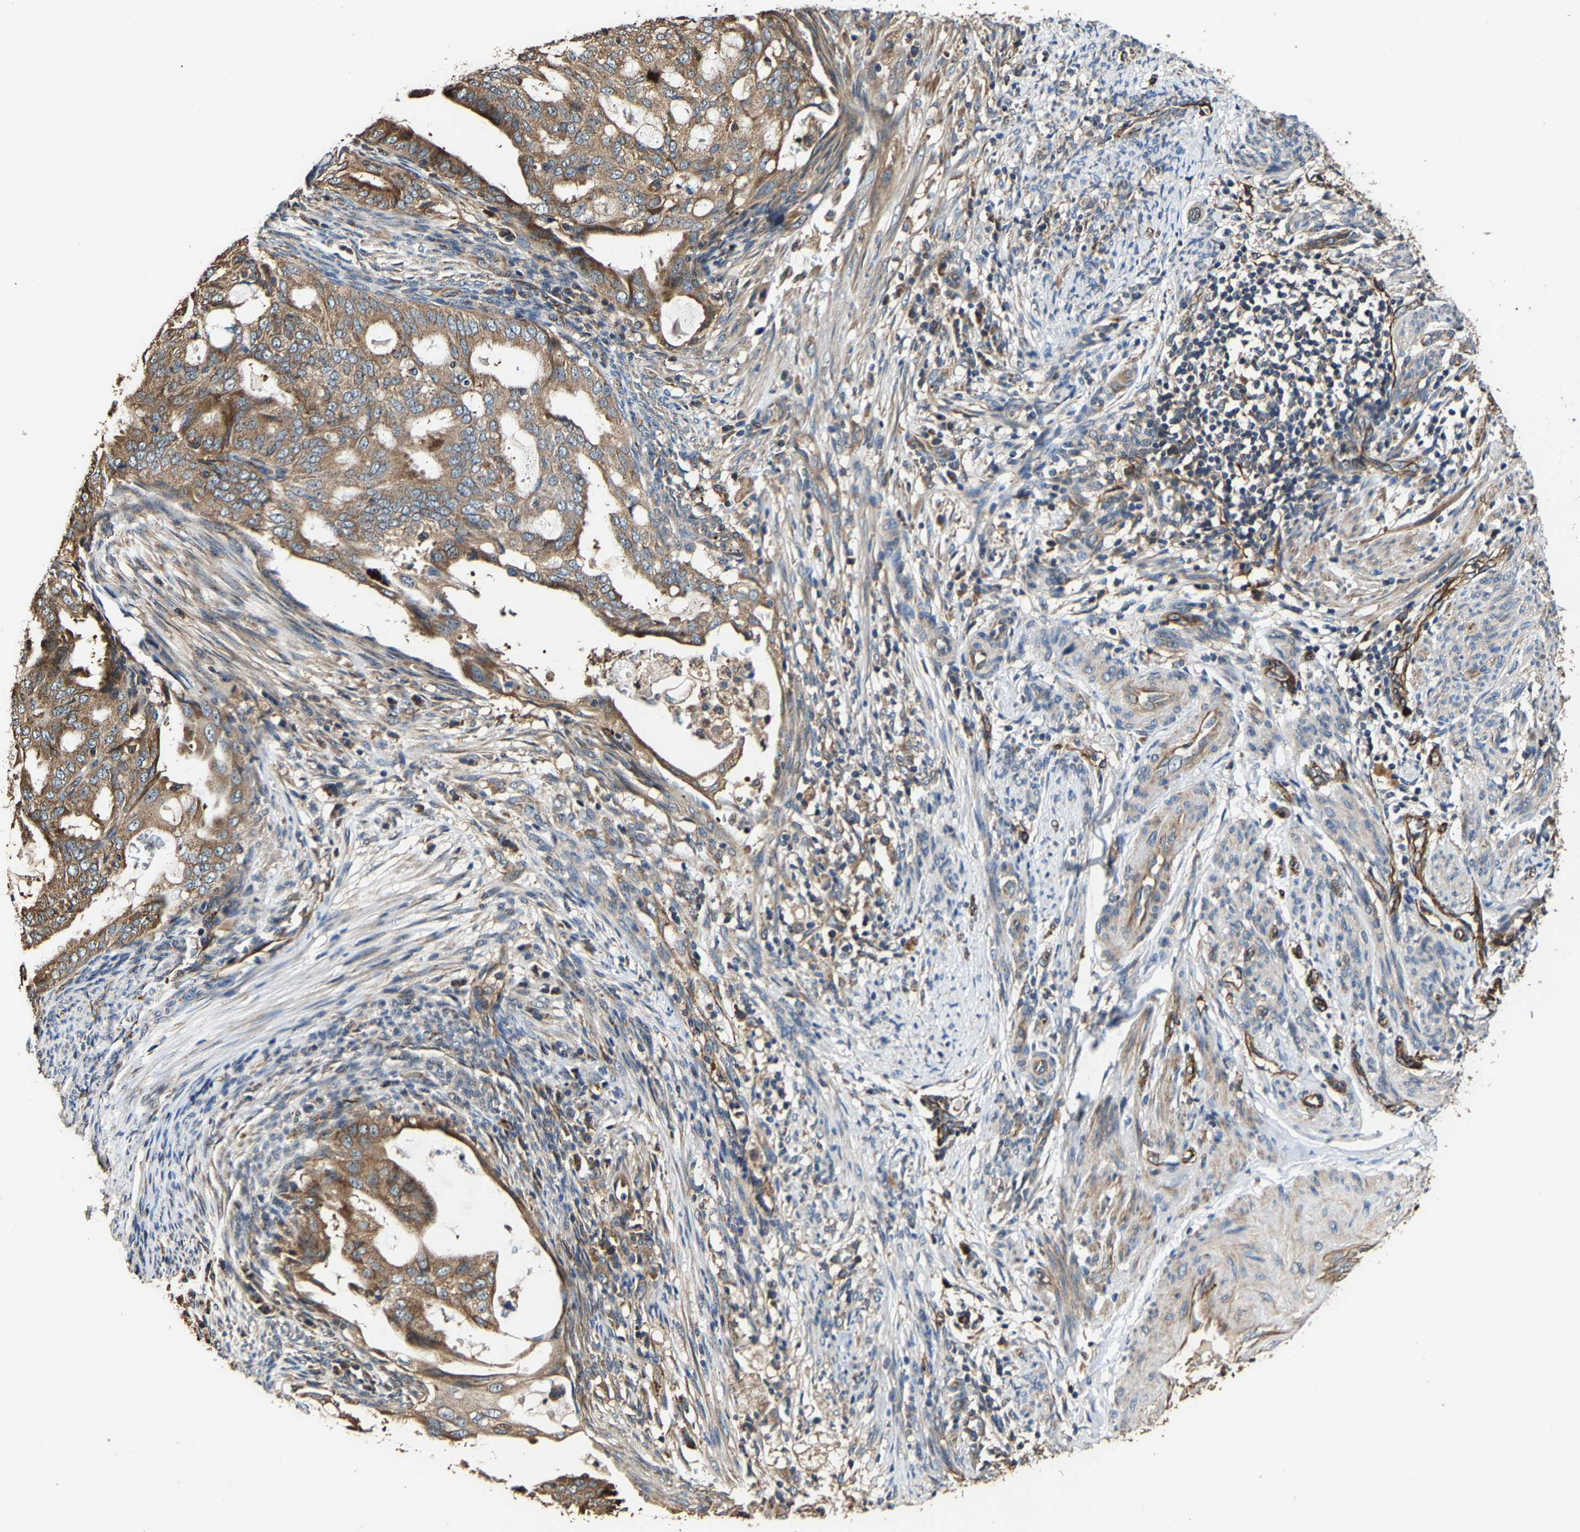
{"staining": {"intensity": "moderate", "quantity": ">75%", "location": "cytoplasmic/membranous"}, "tissue": "endometrial cancer", "cell_type": "Tumor cells", "image_type": "cancer", "snomed": [{"axis": "morphology", "description": "Adenocarcinoma, NOS"}, {"axis": "topography", "description": "Endometrium"}], "caption": "IHC photomicrograph of neoplastic tissue: adenocarcinoma (endometrial) stained using immunohistochemistry (IHC) shows medium levels of moderate protein expression localized specifically in the cytoplasmic/membranous of tumor cells, appearing as a cytoplasmic/membranous brown color.", "gene": "GFRA3", "patient": {"sex": "female", "age": 58}}